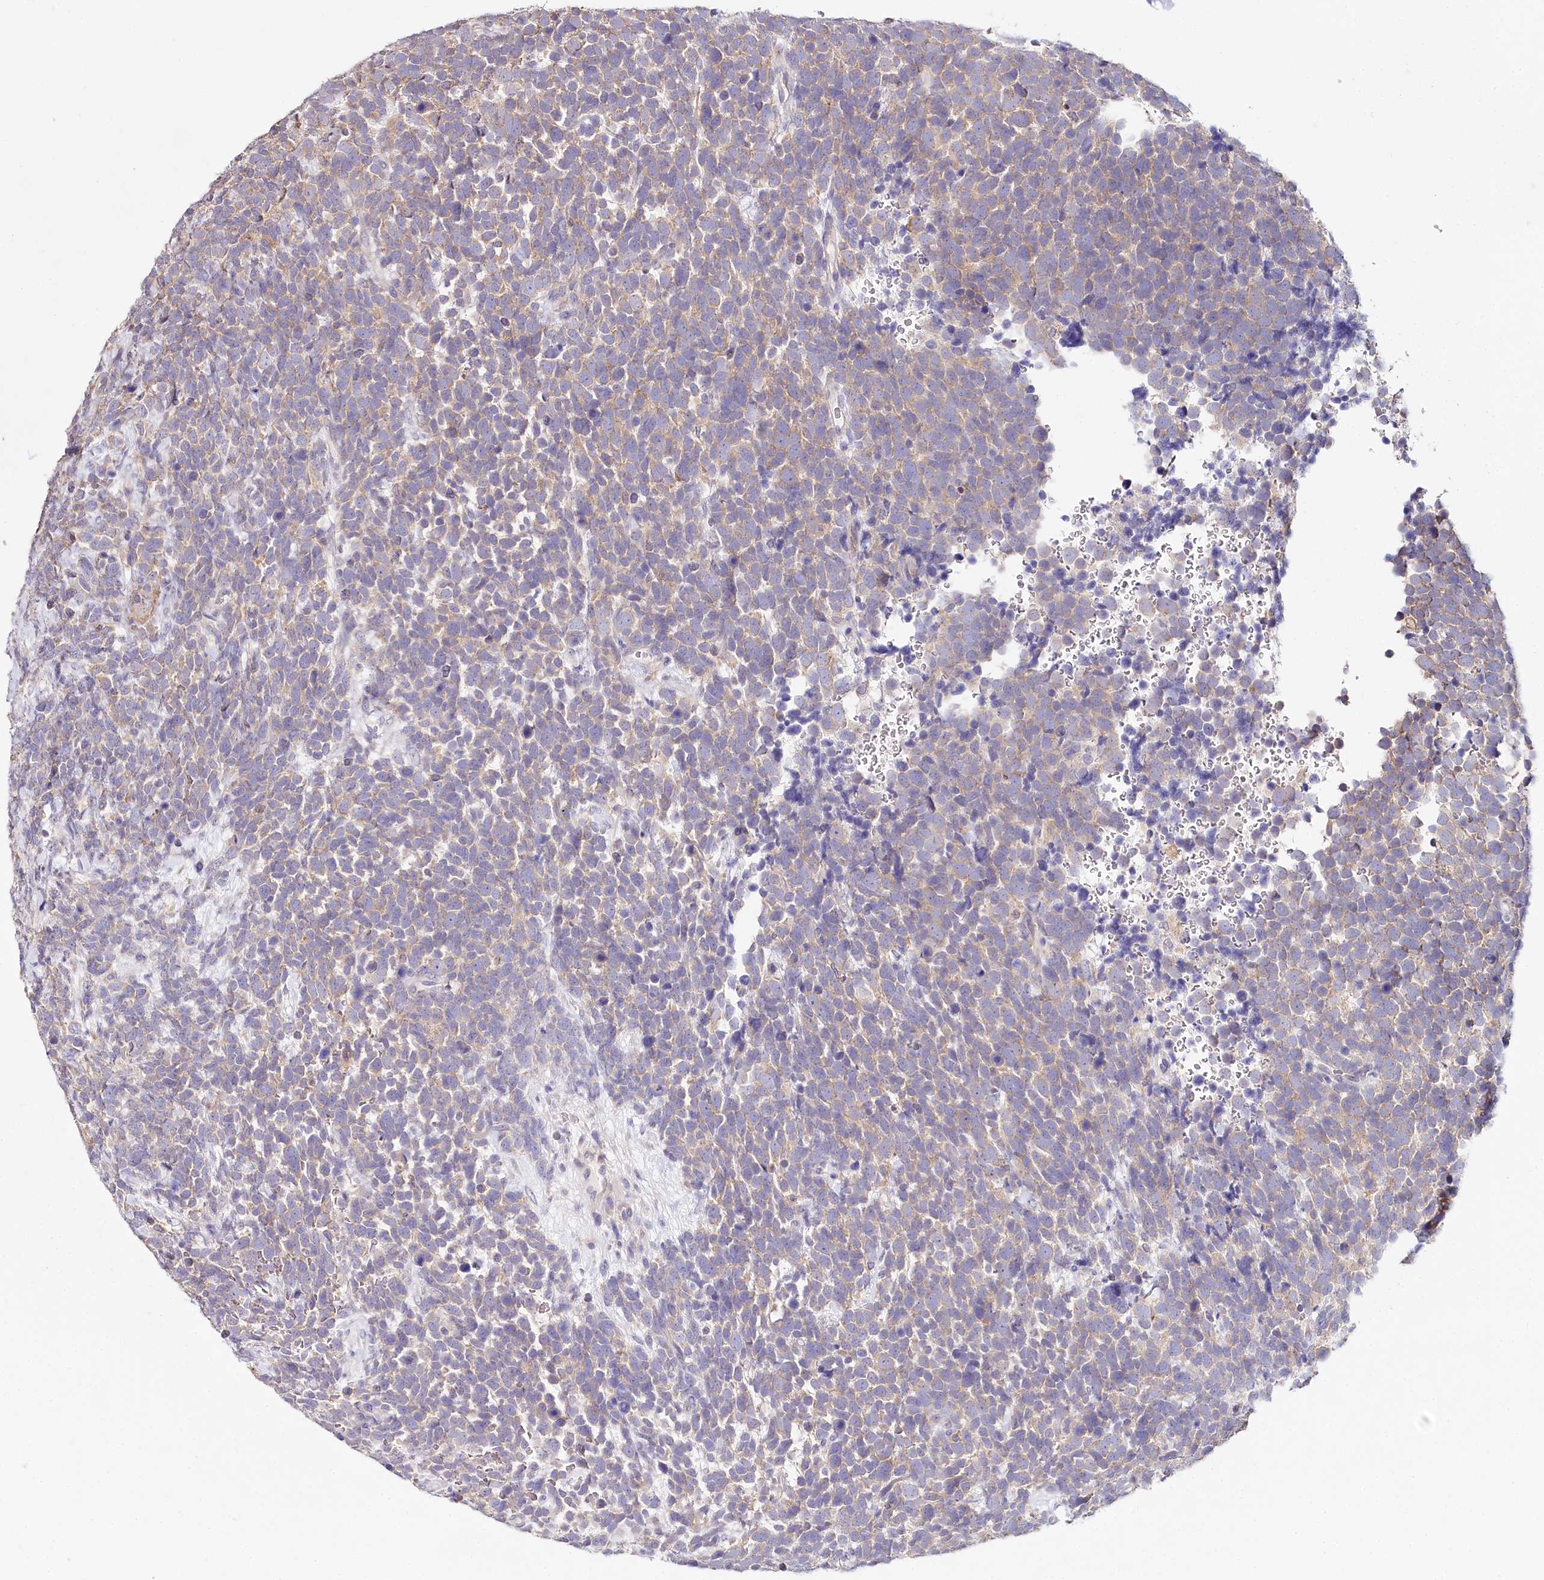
{"staining": {"intensity": "weak", "quantity": "<25%", "location": "cytoplasmic/membranous"}, "tissue": "urothelial cancer", "cell_type": "Tumor cells", "image_type": "cancer", "snomed": [{"axis": "morphology", "description": "Urothelial carcinoma, High grade"}, {"axis": "topography", "description": "Urinary bladder"}], "caption": "Immunohistochemical staining of human high-grade urothelial carcinoma shows no significant expression in tumor cells.", "gene": "DAPK1", "patient": {"sex": "female", "age": 82}}